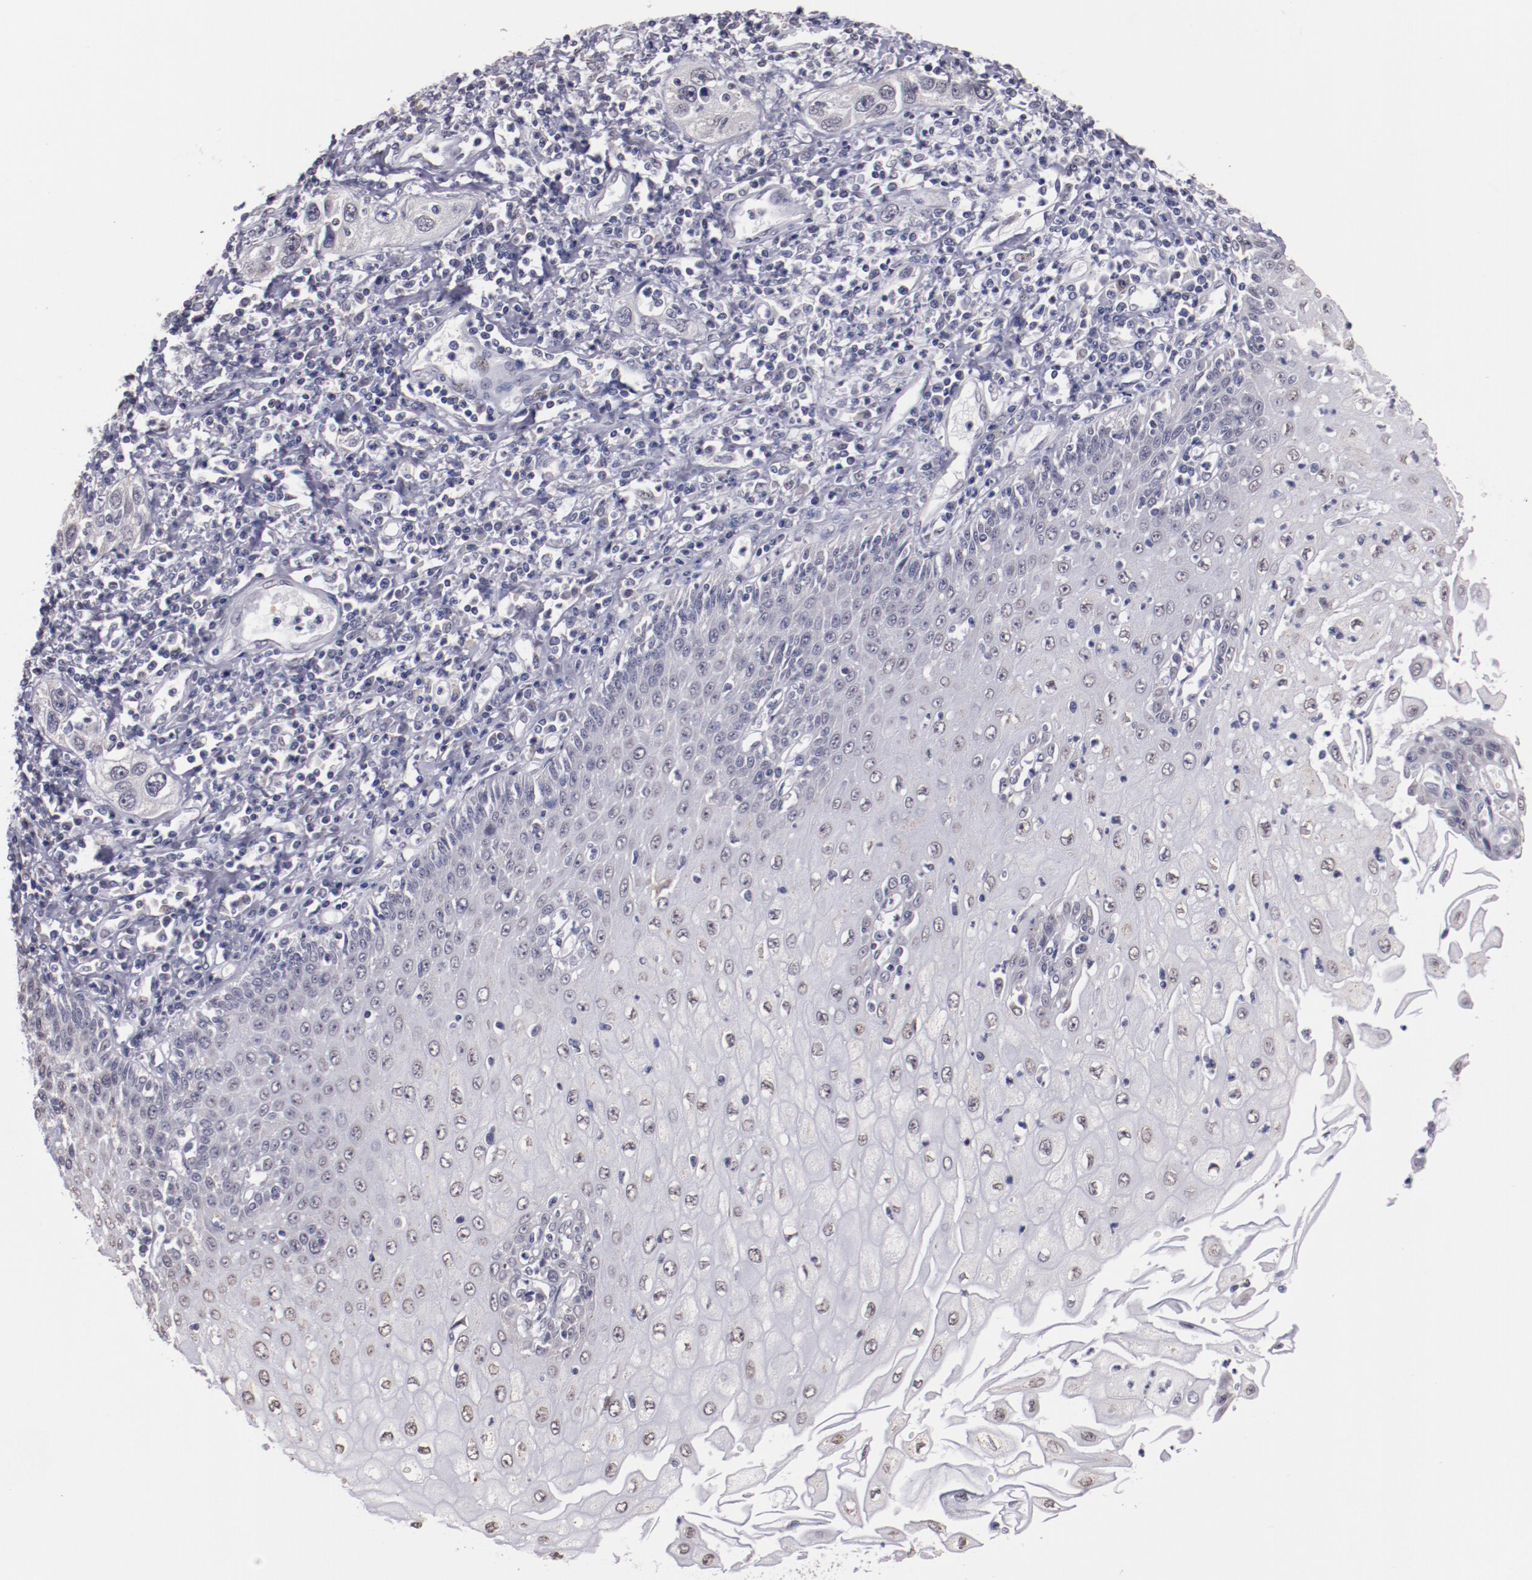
{"staining": {"intensity": "weak", "quantity": "25%-75%", "location": "nuclear"}, "tissue": "esophagus", "cell_type": "Squamous epithelial cells", "image_type": "normal", "snomed": [{"axis": "morphology", "description": "Normal tissue, NOS"}, {"axis": "topography", "description": "Esophagus"}], "caption": "This micrograph shows benign esophagus stained with IHC to label a protein in brown. The nuclear of squamous epithelial cells show weak positivity for the protein. Nuclei are counter-stained blue.", "gene": "NRXN3", "patient": {"sex": "male", "age": 65}}